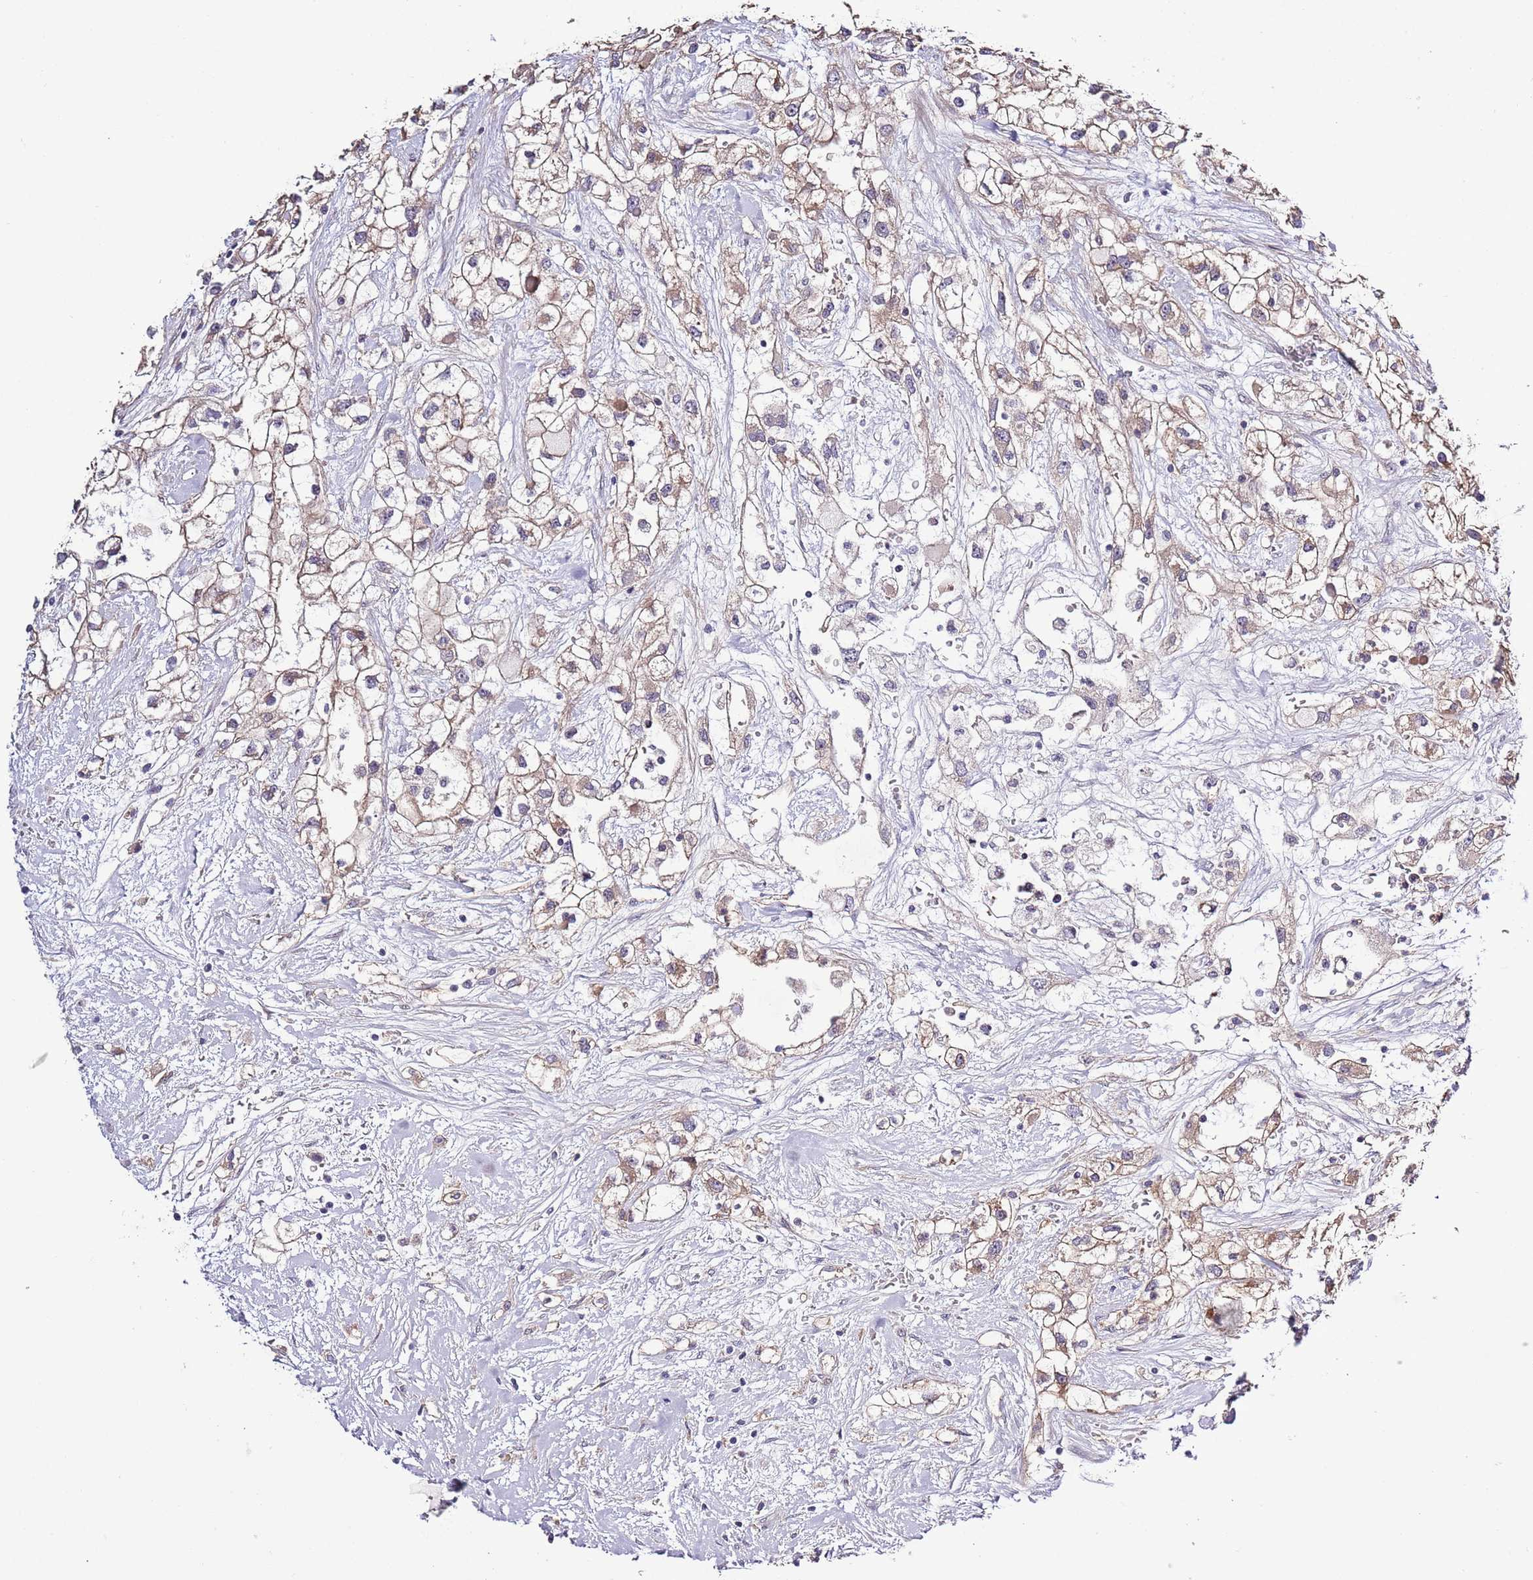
{"staining": {"intensity": "weak", "quantity": ">75%", "location": "cytoplasmic/membranous"}, "tissue": "renal cancer", "cell_type": "Tumor cells", "image_type": "cancer", "snomed": [{"axis": "morphology", "description": "Adenocarcinoma, NOS"}, {"axis": "topography", "description": "Kidney"}], "caption": "Renal adenocarcinoma stained for a protein shows weak cytoplasmic/membranous positivity in tumor cells.", "gene": "LIPJ", "patient": {"sex": "male", "age": 59}}